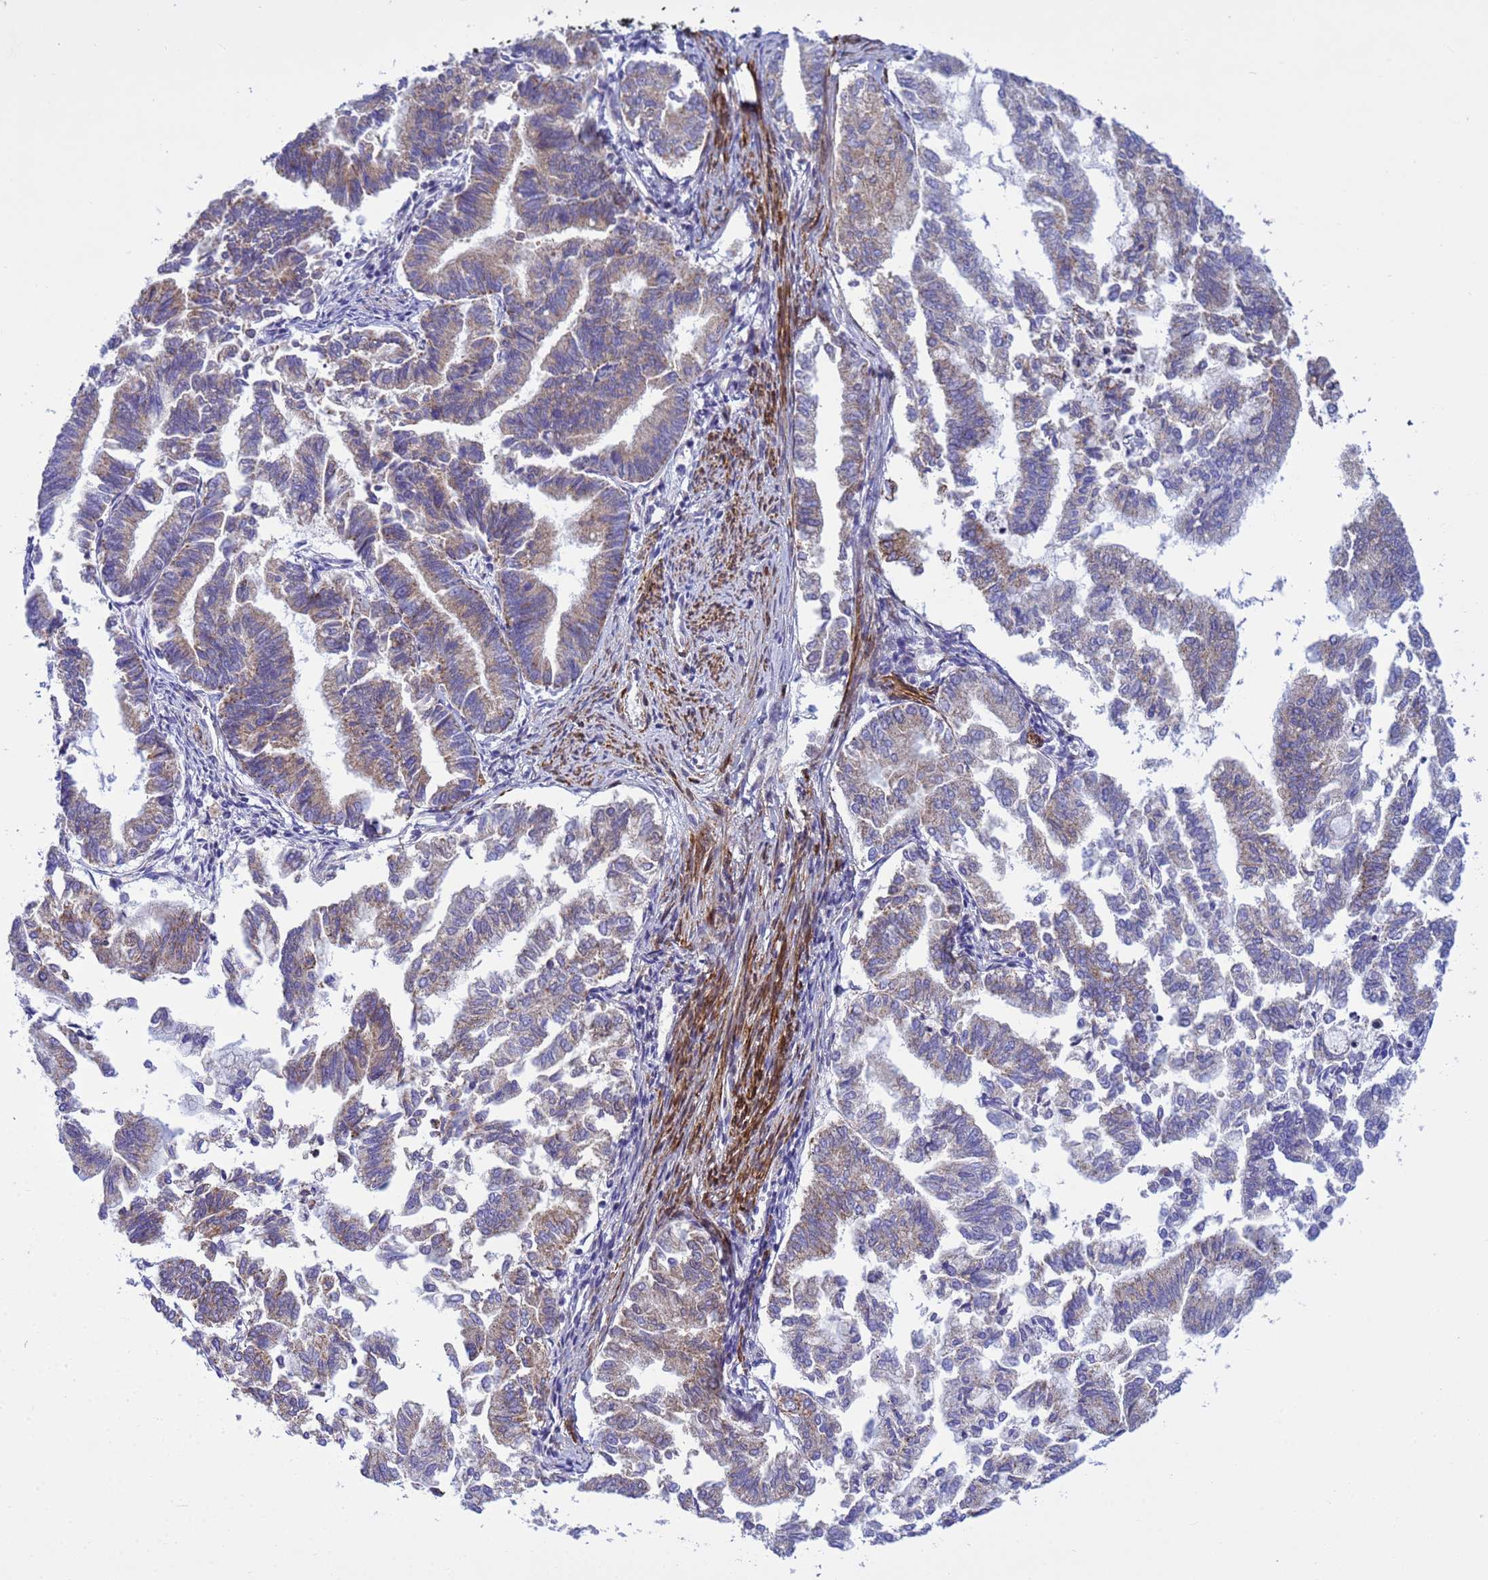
{"staining": {"intensity": "weak", "quantity": "25%-75%", "location": "cytoplasmic/membranous"}, "tissue": "endometrial cancer", "cell_type": "Tumor cells", "image_type": "cancer", "snomed": [{"axis": "morphology", "description": "Adenocarcinoma, NOS"}, {"axis": "topography", "description": "Endometrium"}], "caption": "Immunohistochemistry (IHC) (DAB (3,3'-diaminobenzidine)) staining of endometrial adenocarcinoma demonstrates weak cytoplasmic/membranous protein staining in about 25%-75% of tumor cells. (brown staining indicates protein expression, while blue staining denotes nuclei).", "gene": "P2RX7", "patient": {"sex": "female", "age": 79}}